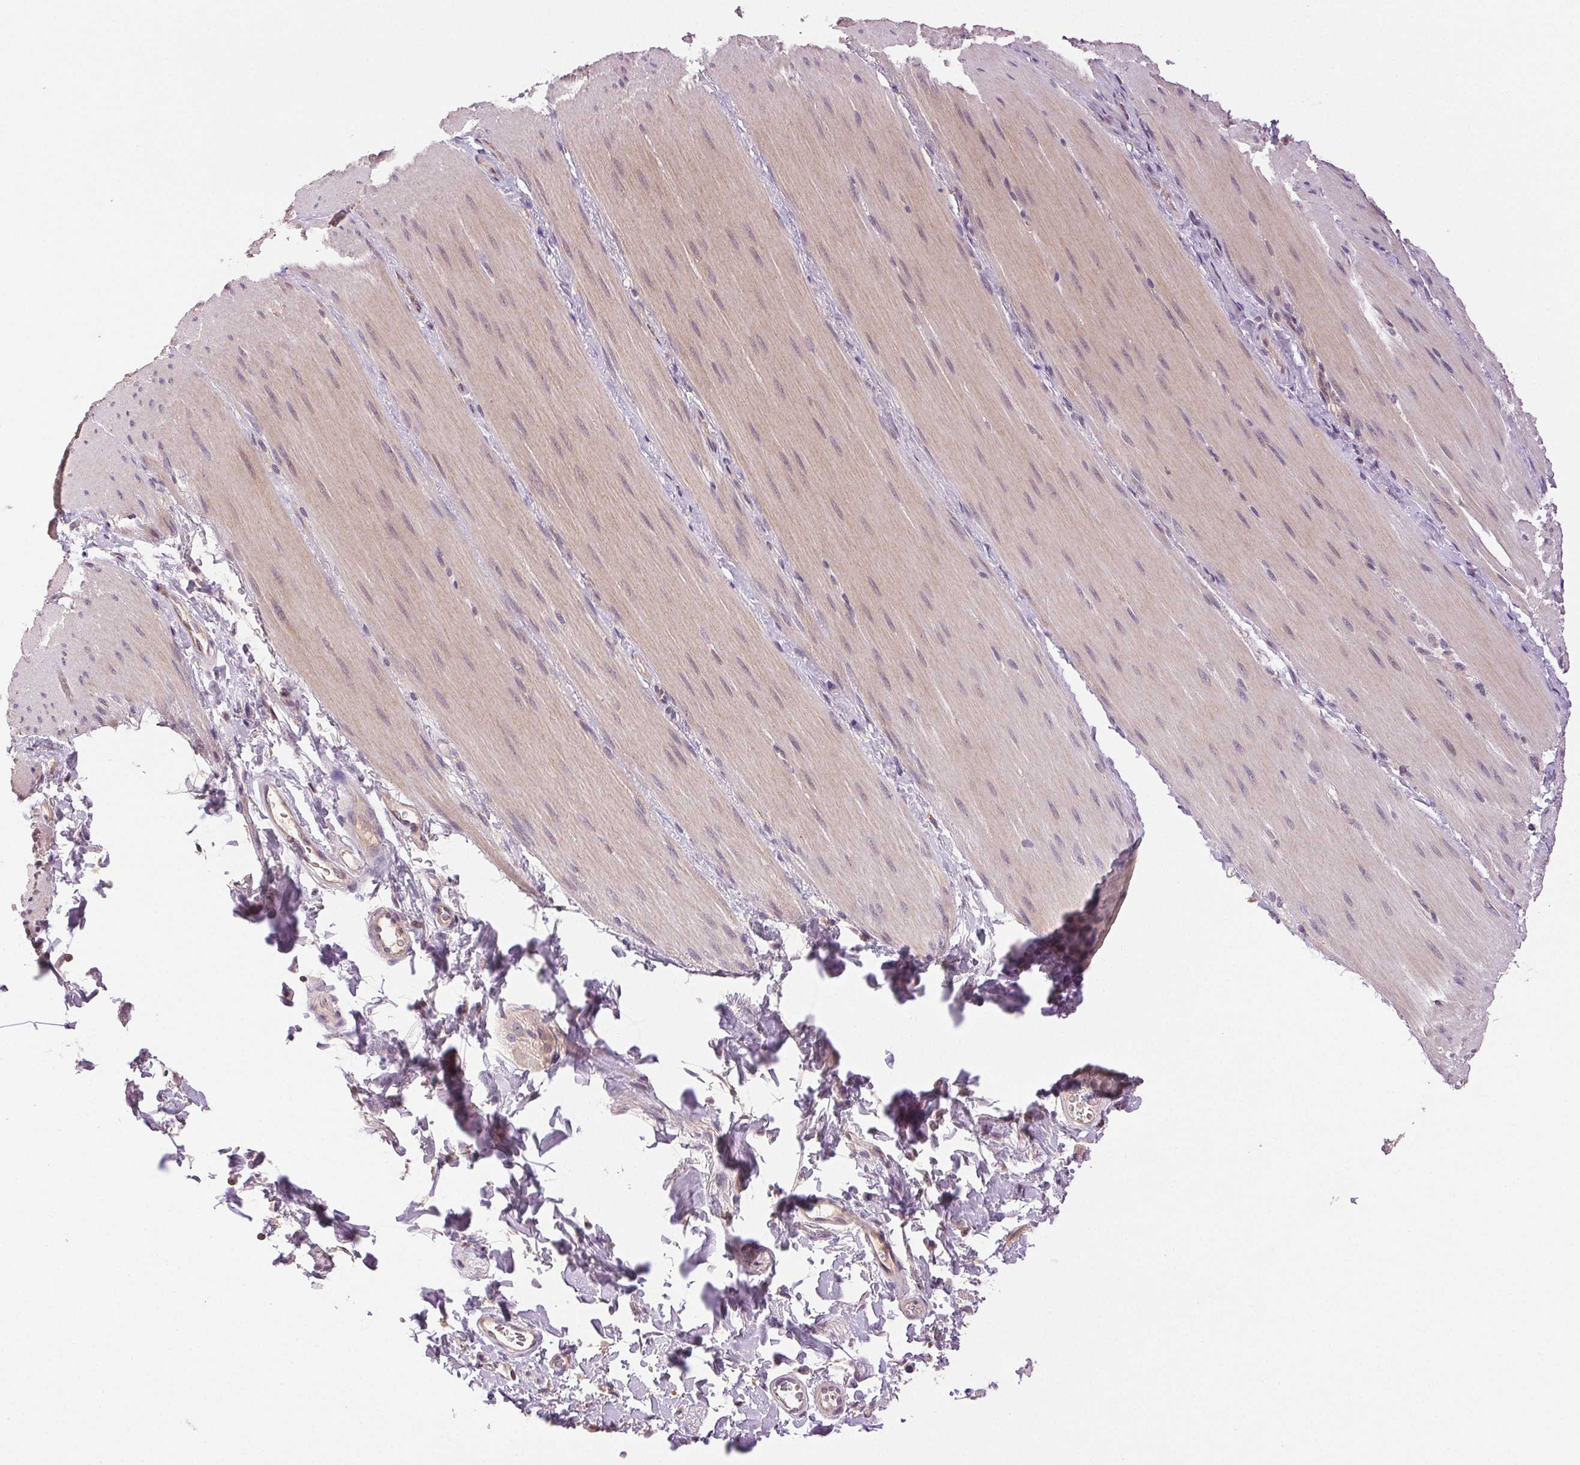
{"staining": {"intensity": "weak", "quantity": "<25%", "location": "cytoplasmic/membranous,nuclear"}, "tissue": "smooth muscle", "cell_type": "Smooth muscle cells", "image_type": "normal", "snomed": [{"axis": "morphology", "description": "Normal tissue, NOS"}, {"axis": "topography", "description": "Smooth muscle"}, {"axis": "topography", "description": "Colon"}], "caption": "Immunohistochemistry (IHC) micrograph of normal smooth muscle stained for a protein (brown), which displays no staining in smooth muscle cells.", "gene": "TMEM253", "patient": {"sex": "male", "age": 73}}